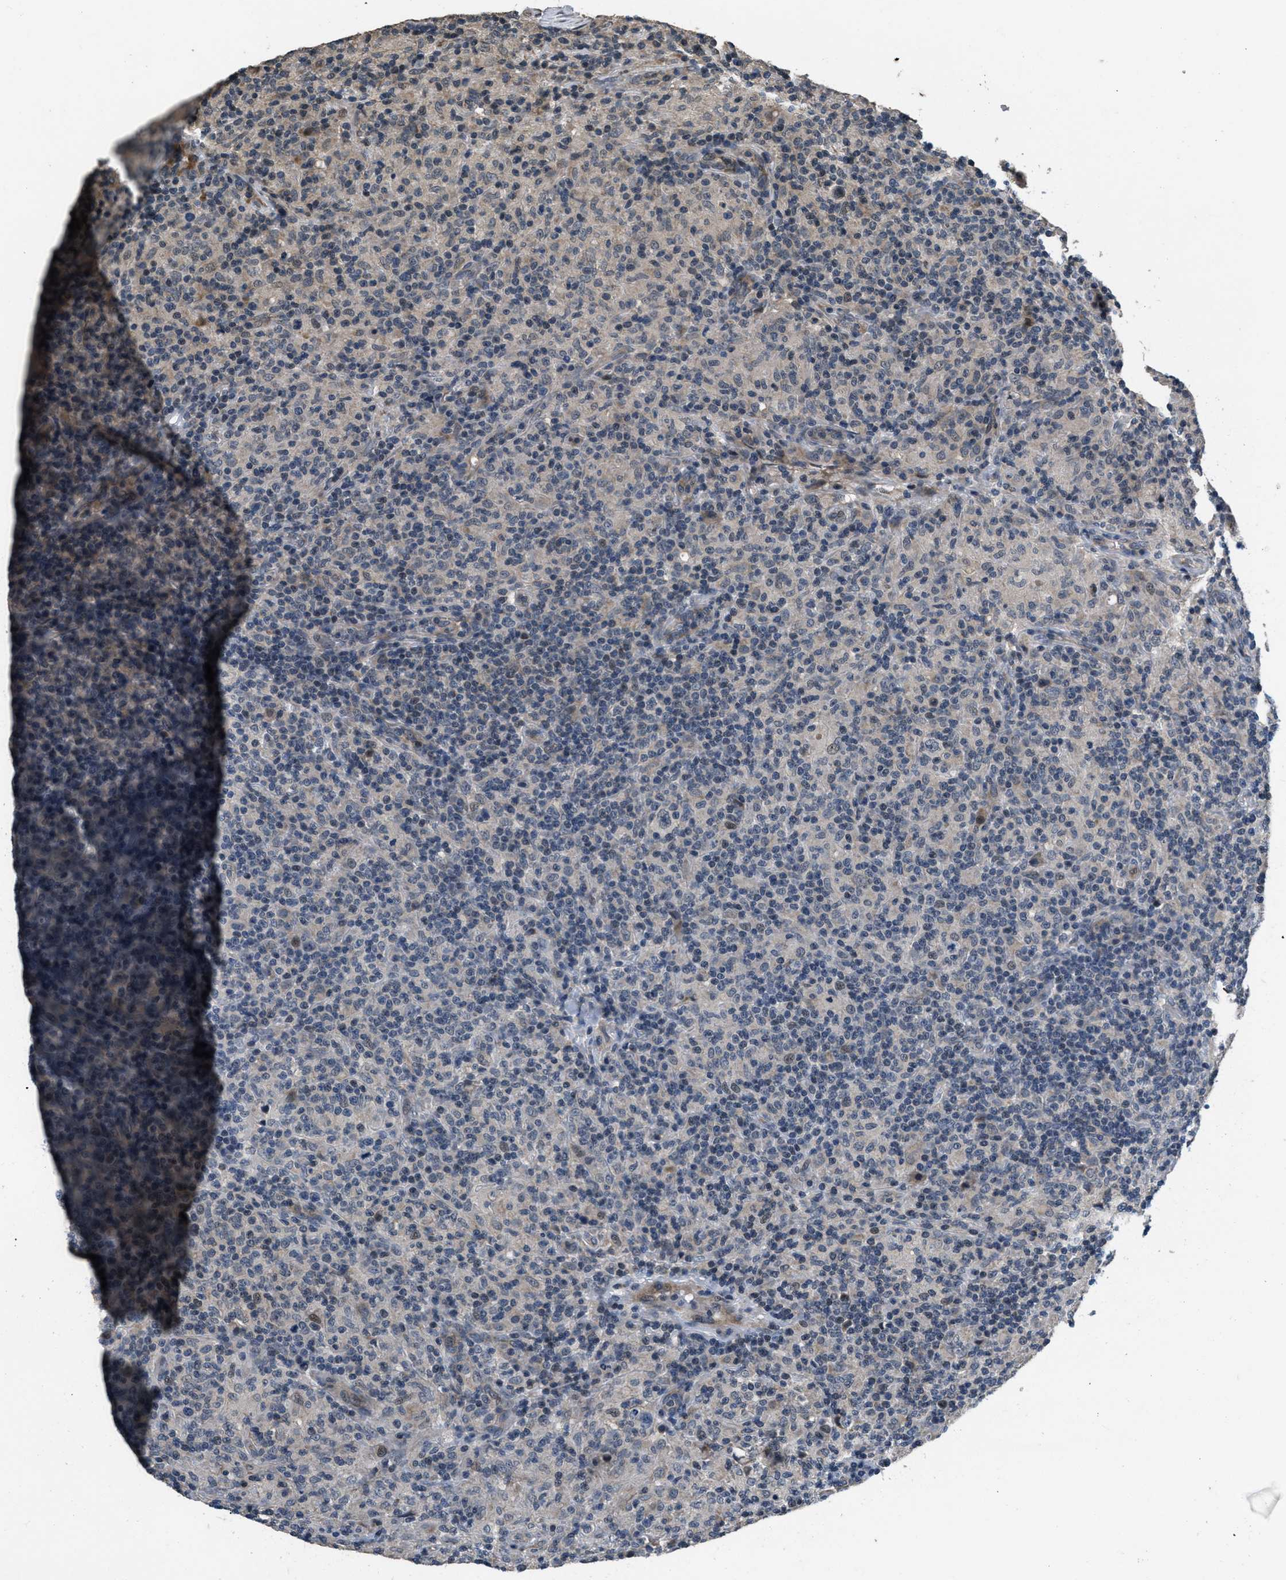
{"staining": {"intensity": "negative", "quantity": "none", "location": "none"}, "tissue": "lymphoma", "cell_type": "Tumor cells", "image_type": "cancer", "snomed": [{"axis": "morphology", "description": "Hodgkin's disease, NOS"}, {"axis": "topography", "description": "Lymph node"}], "caption": "This image is of Hodgkin's disease stained with IHC to label a protein in brown with the nuclei are counter-stained blue. There is no positivity in tumor cells.", "gene": "NAT1", "patient": {"sex": "male", "age": 70}}